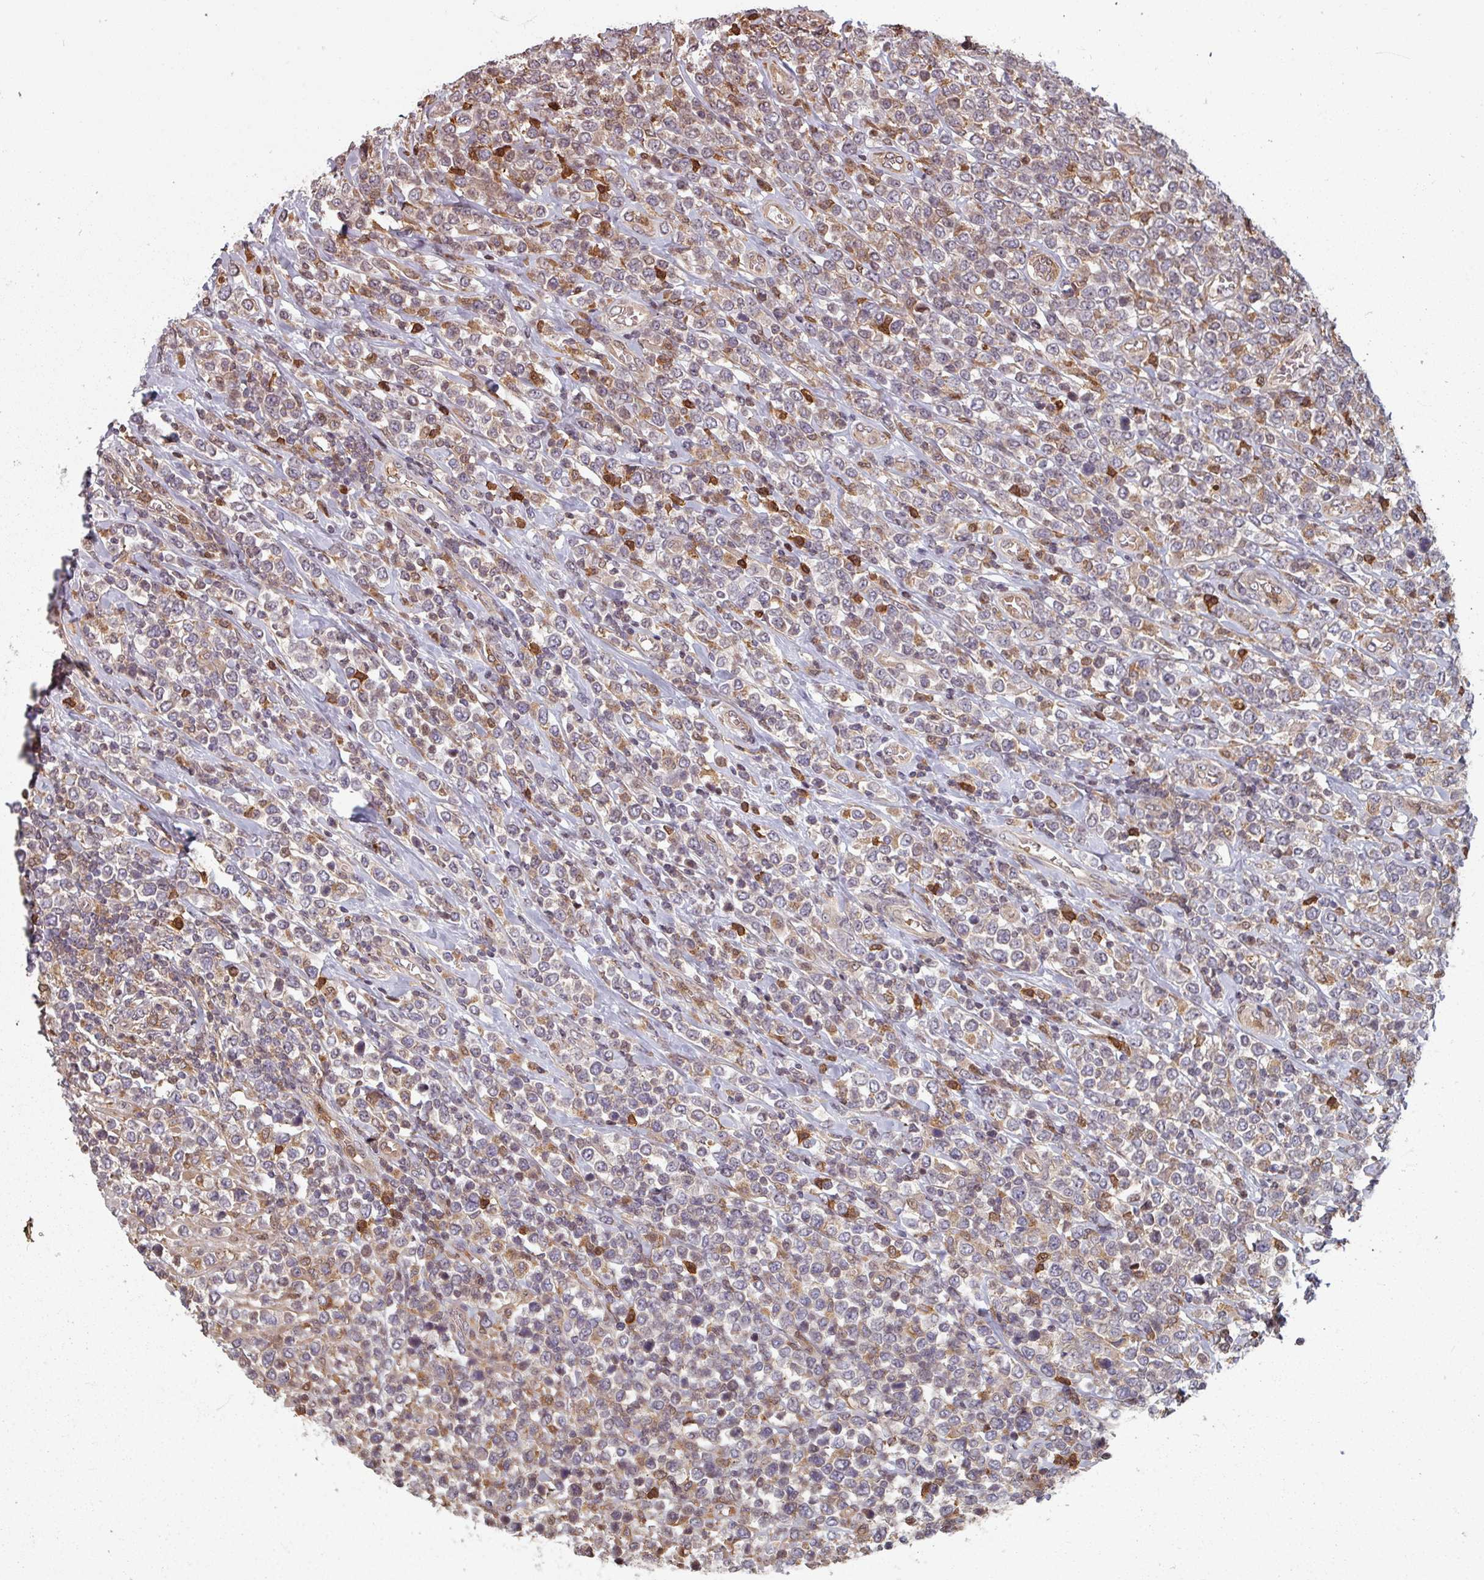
{"staining": {"intensity": "weak", "quantity": "<25%", "location": "cytoplasmic/membranous"}, "tissue": "lymphoma", "cell_type": "Tumor cells", "image_type": "cancer", "snomed": [{"axis": "morphology", "description": "Malignant lymphoma, non-Hodgkin's type, High grade"}, {"axis": "topography", "description": "Soft tissue"}], "caption": "IHC histopathology image of neoplastic tissue: human lymphoma stained with DAB (3,3'-diaminobenzidine) shows no significant protein staining in tumor cells.", "gene": "EID1", "patient": {"sex": "female", "age": 56}}